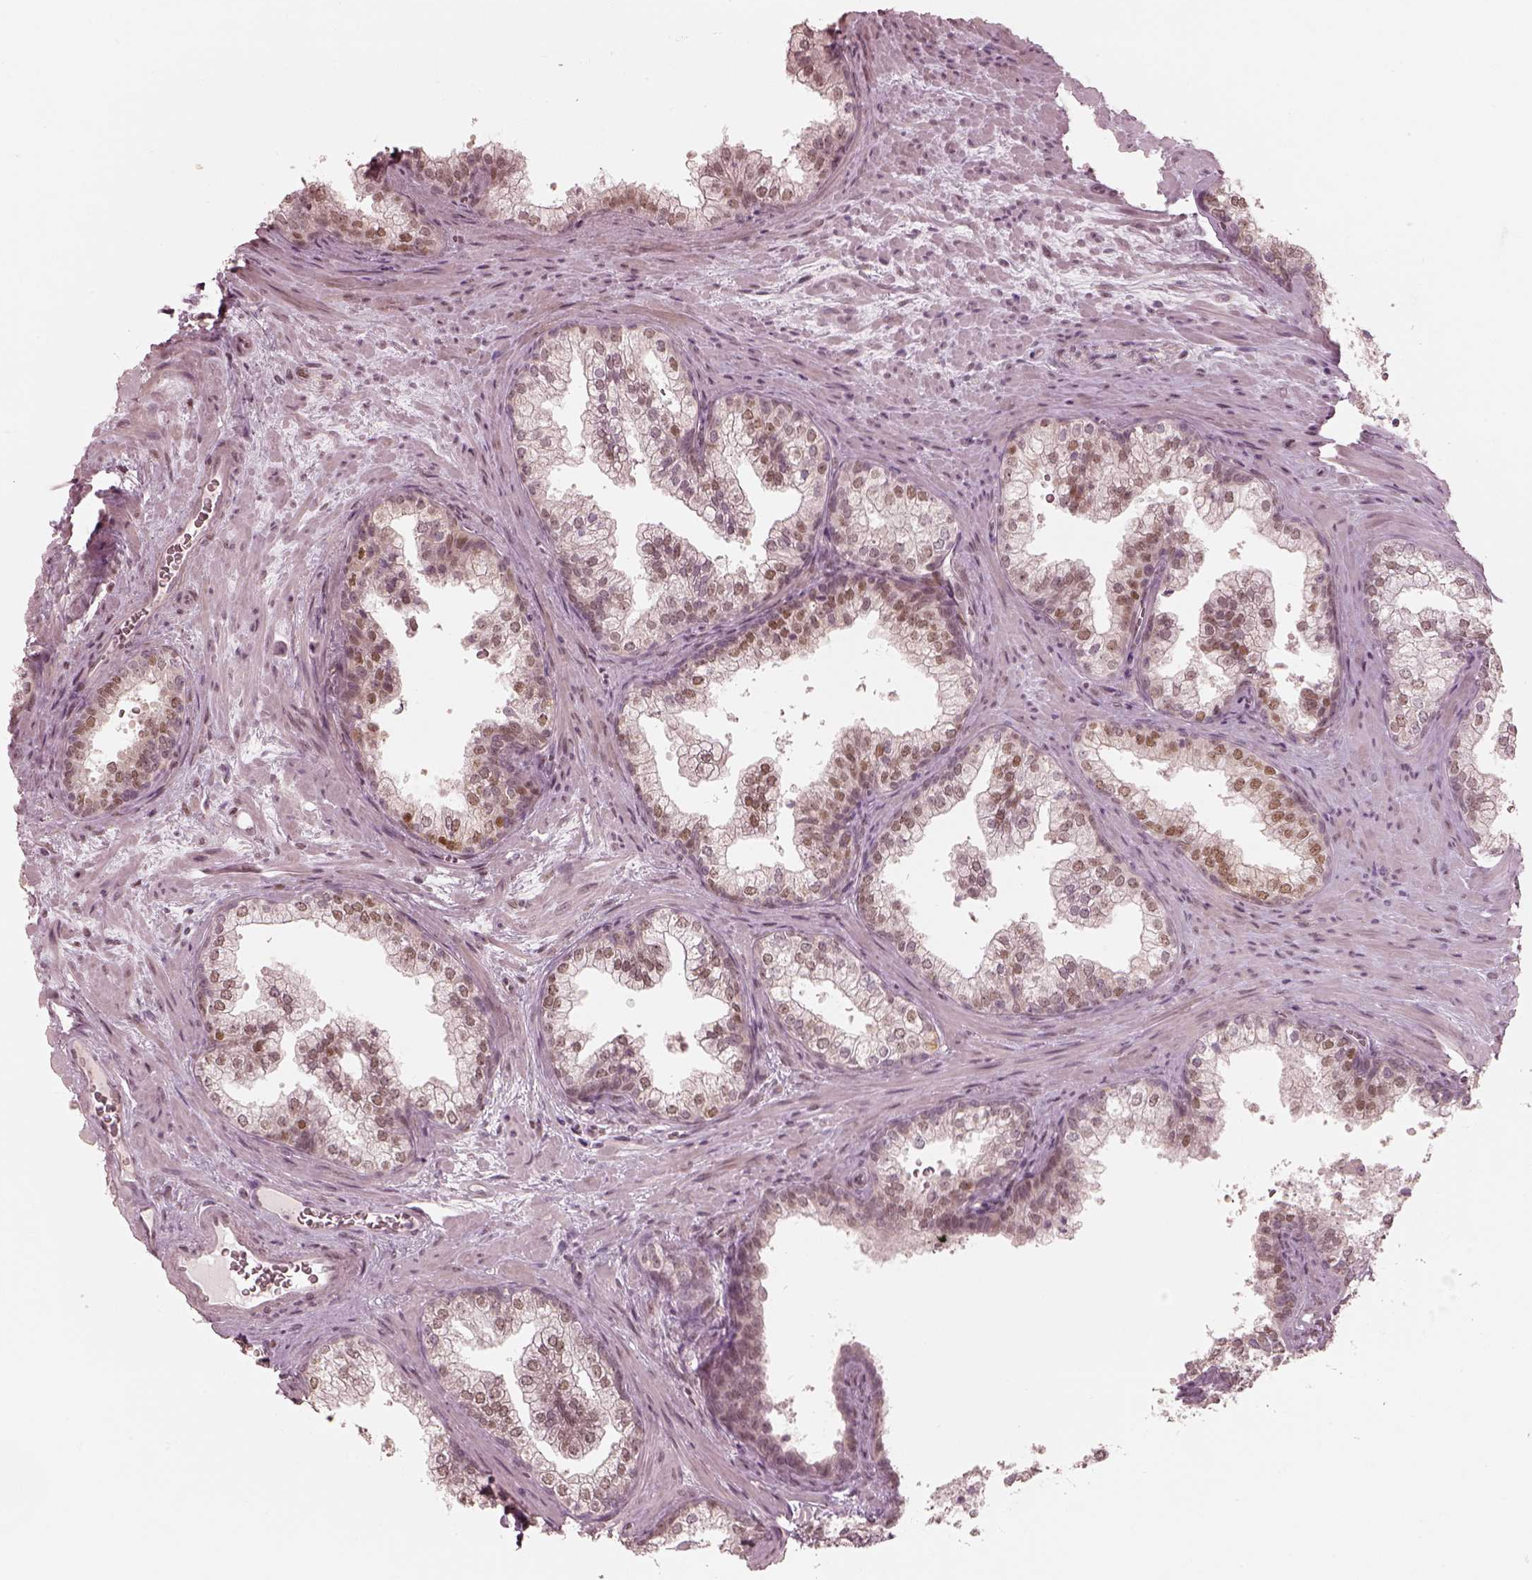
{"staining": {"intensity": "weak", "quantity": "25%-75%", "location": "nuclear"}, "tissue": "prostate", "cell_type": "Glandular cells", "image_type": "normal", "snomed": [{"axis": "morphology", "description": "Normal tissue, NOS"}, {"axis": "topography", "description": "Prostate"}], "caption": "Benign prostate reveals weak nuclear positivity in about 25%-75% of glandular cells, visualized by immunohistochemistry. The staining was performed using DAB (3,3'-diaminobenzidine) to visualize the protein expression in brown, while the nuclei were stained in blue with hematoxylin (Magnification: 20x).", "gene": "IQCB1", "patient": {"sex": "male", "age": 79}}